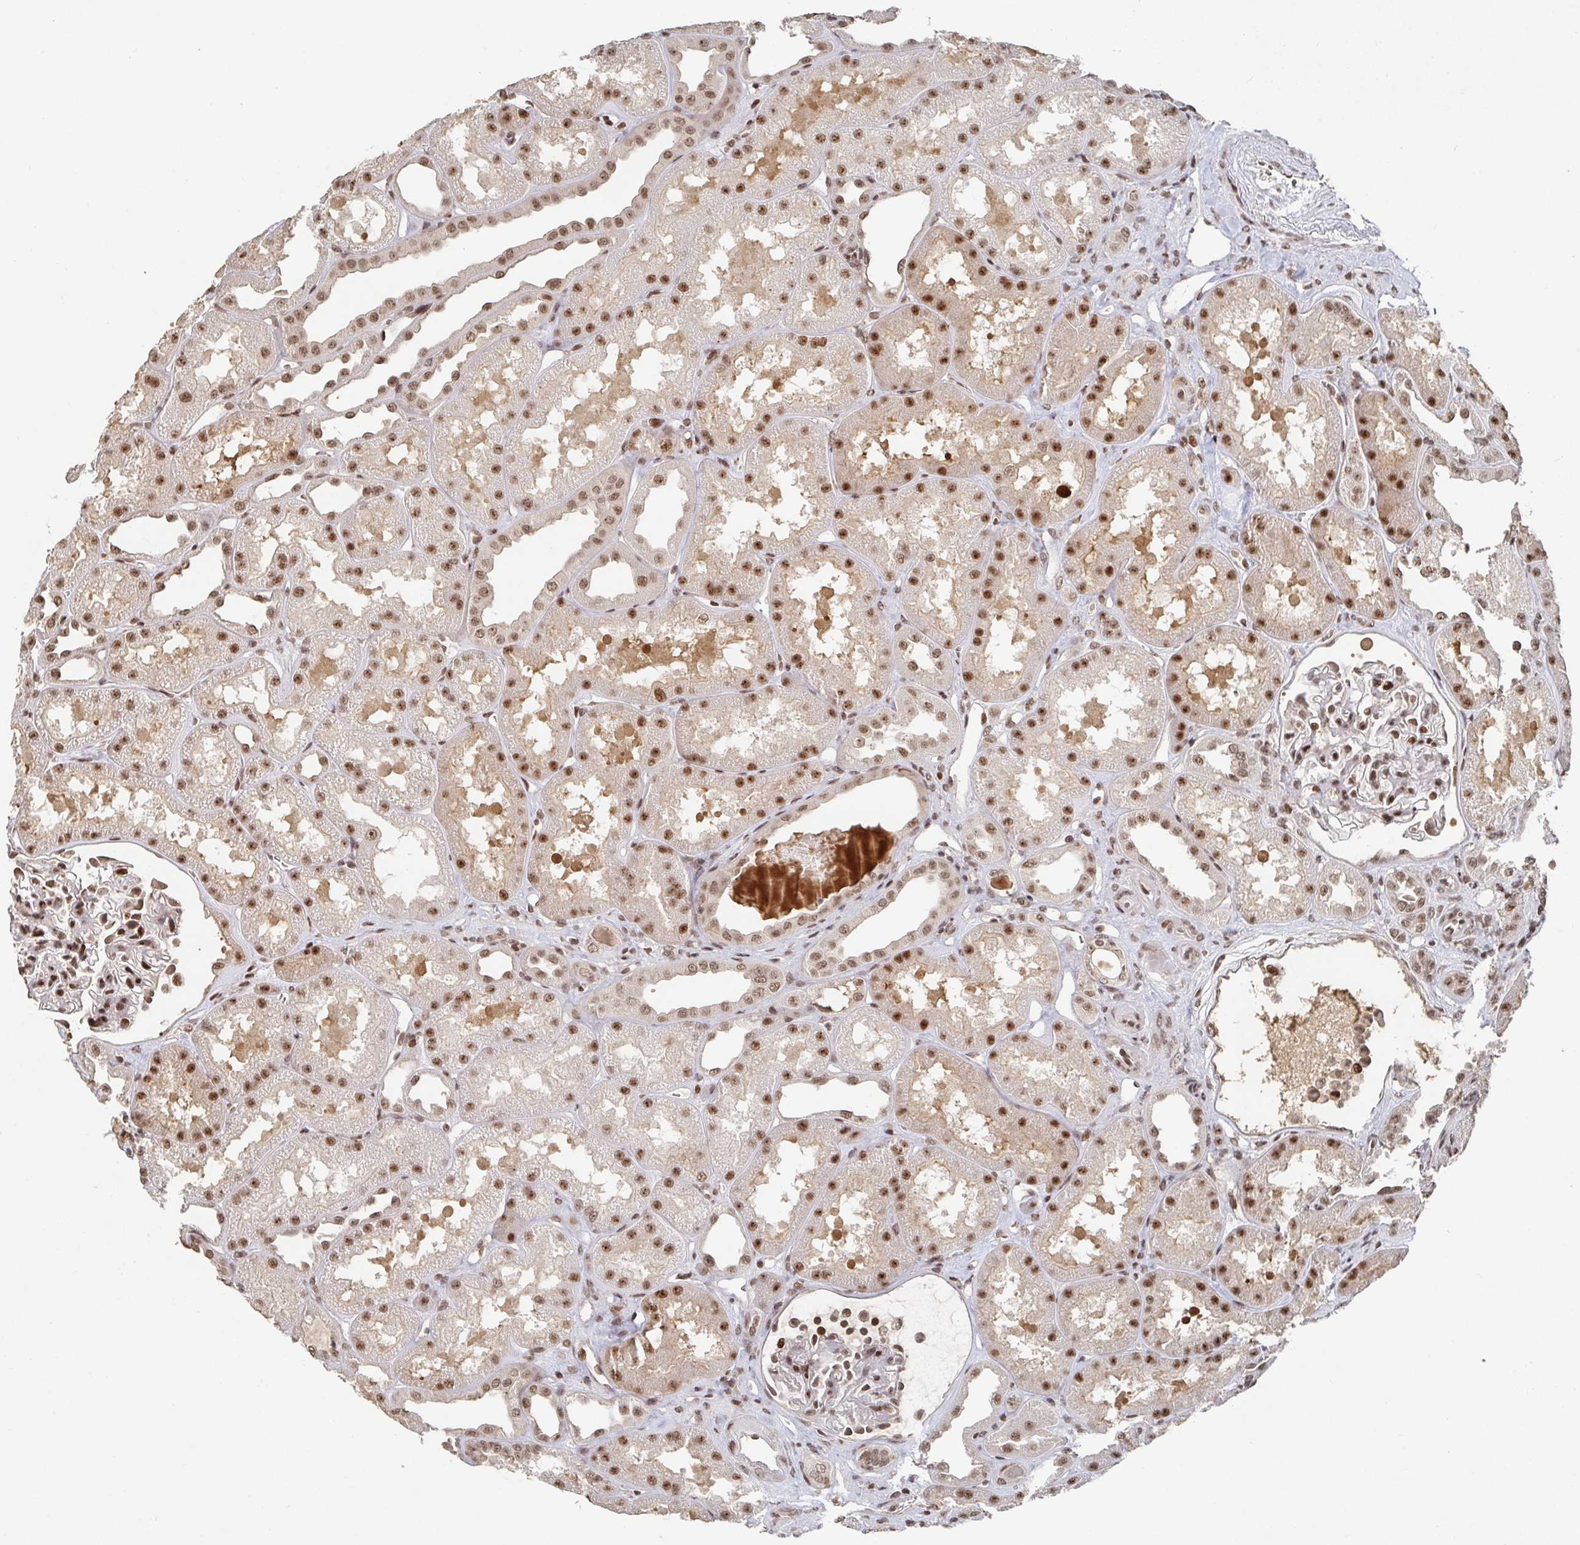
{"staining": {"intensity": "strong", "quantity": "25%-75%", "location": "nuclear"}, "tissue": "kidney", "cell_type": "Cells in glomeruli", "image_type": "normal", "snomed": [{"axis": "morphology", "description": "Normal tissue, NOS"}, {"axis": "topography", "description": "Kidney"}], "caption": "A photomicrograph showing strong nuclear staining in about 25%-75% of cells in glomeruli in benign kidney, as visualized by brown immunohistochemical staining.", "gene": "ZDHHC12", "patient": {"sex": "male", "age": 61}}